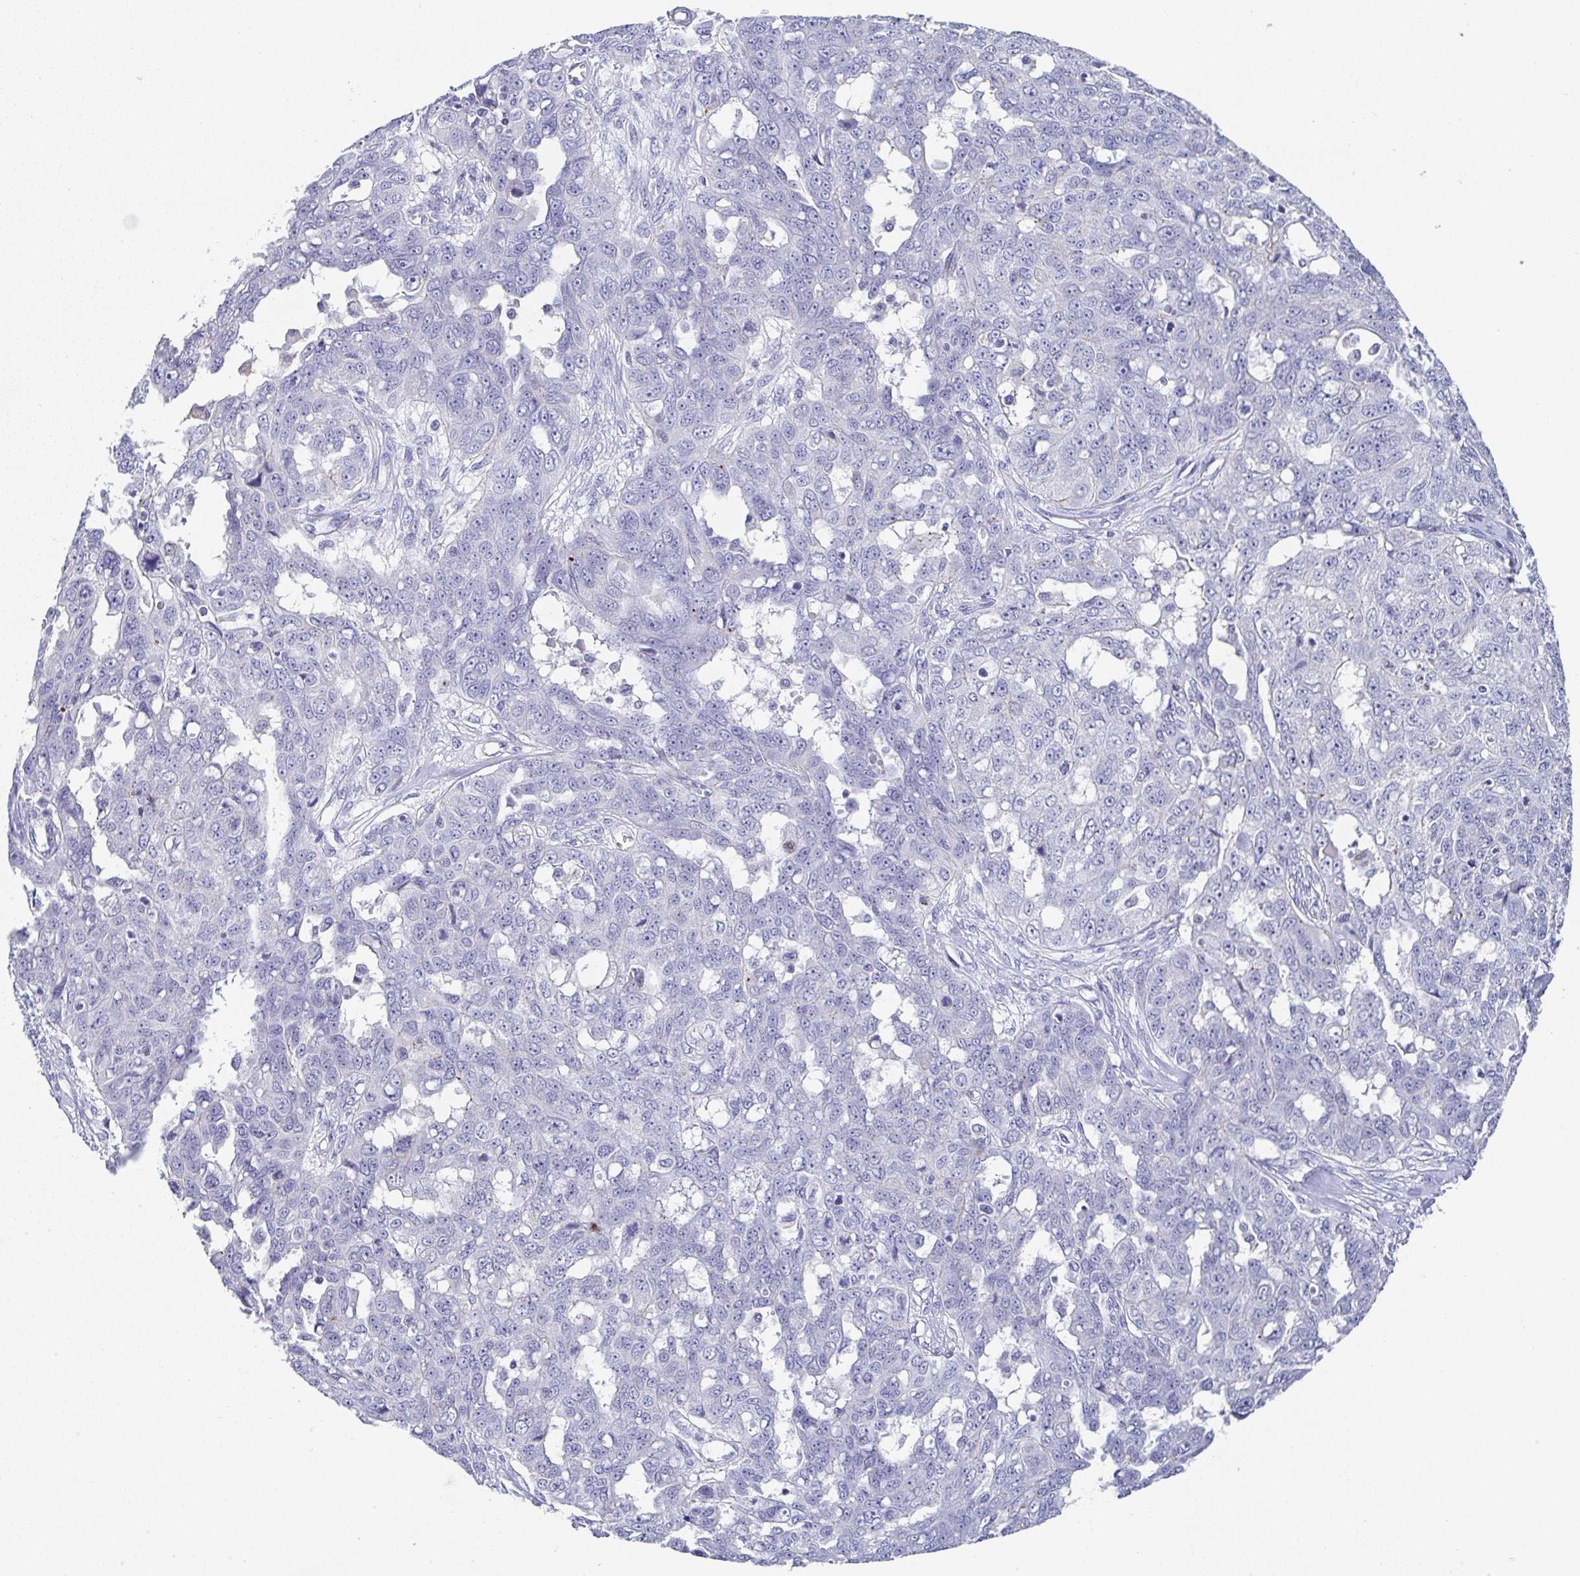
{"staining": {"intensity": "negative", "quantity": "none", "location": "none"}, "tissue": "ovarian cancer", "cell_type": "Tumor cells", "image_type": "cancer", "snomed": [{"axis": "morphology", "description": "Carcinoma, endometroid"}, {"axis": "topography", "description": "Ovary"}], "caption": "The image shows no staining of tumor cells in endometroid carcinoma (ovarian). (Brightfield microscopy of DAB immunohistochemistry (IHC) at high magnification).", "gene": "TNFRSF8", "patient": {"sex": "female", "age": 70}}